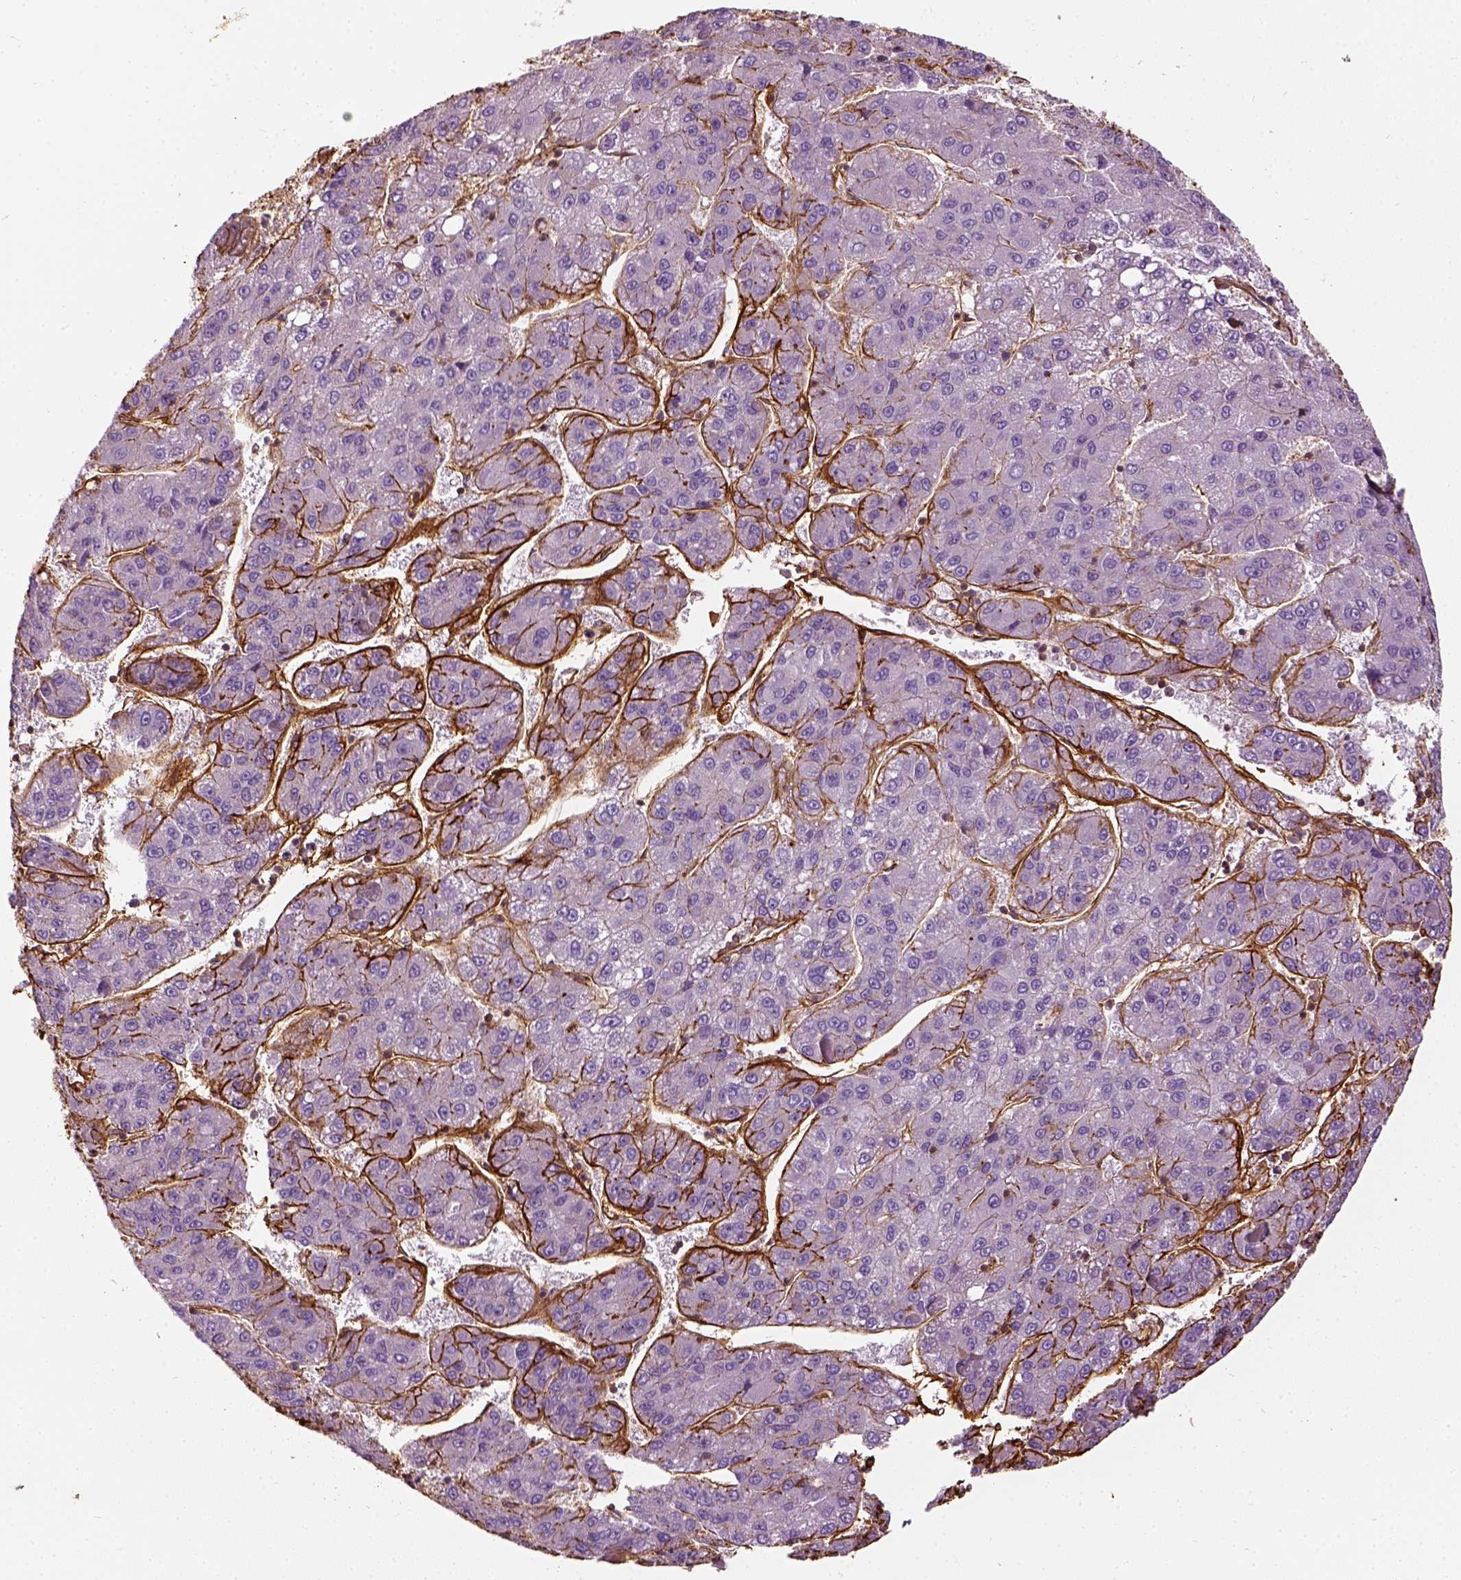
{"staining": {"intensity": "negative", "quantity": "none", "location": "none"}, "tissue": "liver cancer", "cell_type": "Tumor cells", "image_type": "cancer", "snomed": [{"axis": "morphology", "description": "Carcinoma, Hepatocellular, NOS"}, {"axis": "topography", "description": "Liver"}], "caption": "Immunohistochemistry micrograph of liver cancer stained for a protein (brown), which displays no positivity in tumor cells. The staining is performed using DAB brown chromogen with nuclei counter-stained in using hematoxylin.", "gene": "COL6A2", "patient": {"sex": "female", "age": 82}}